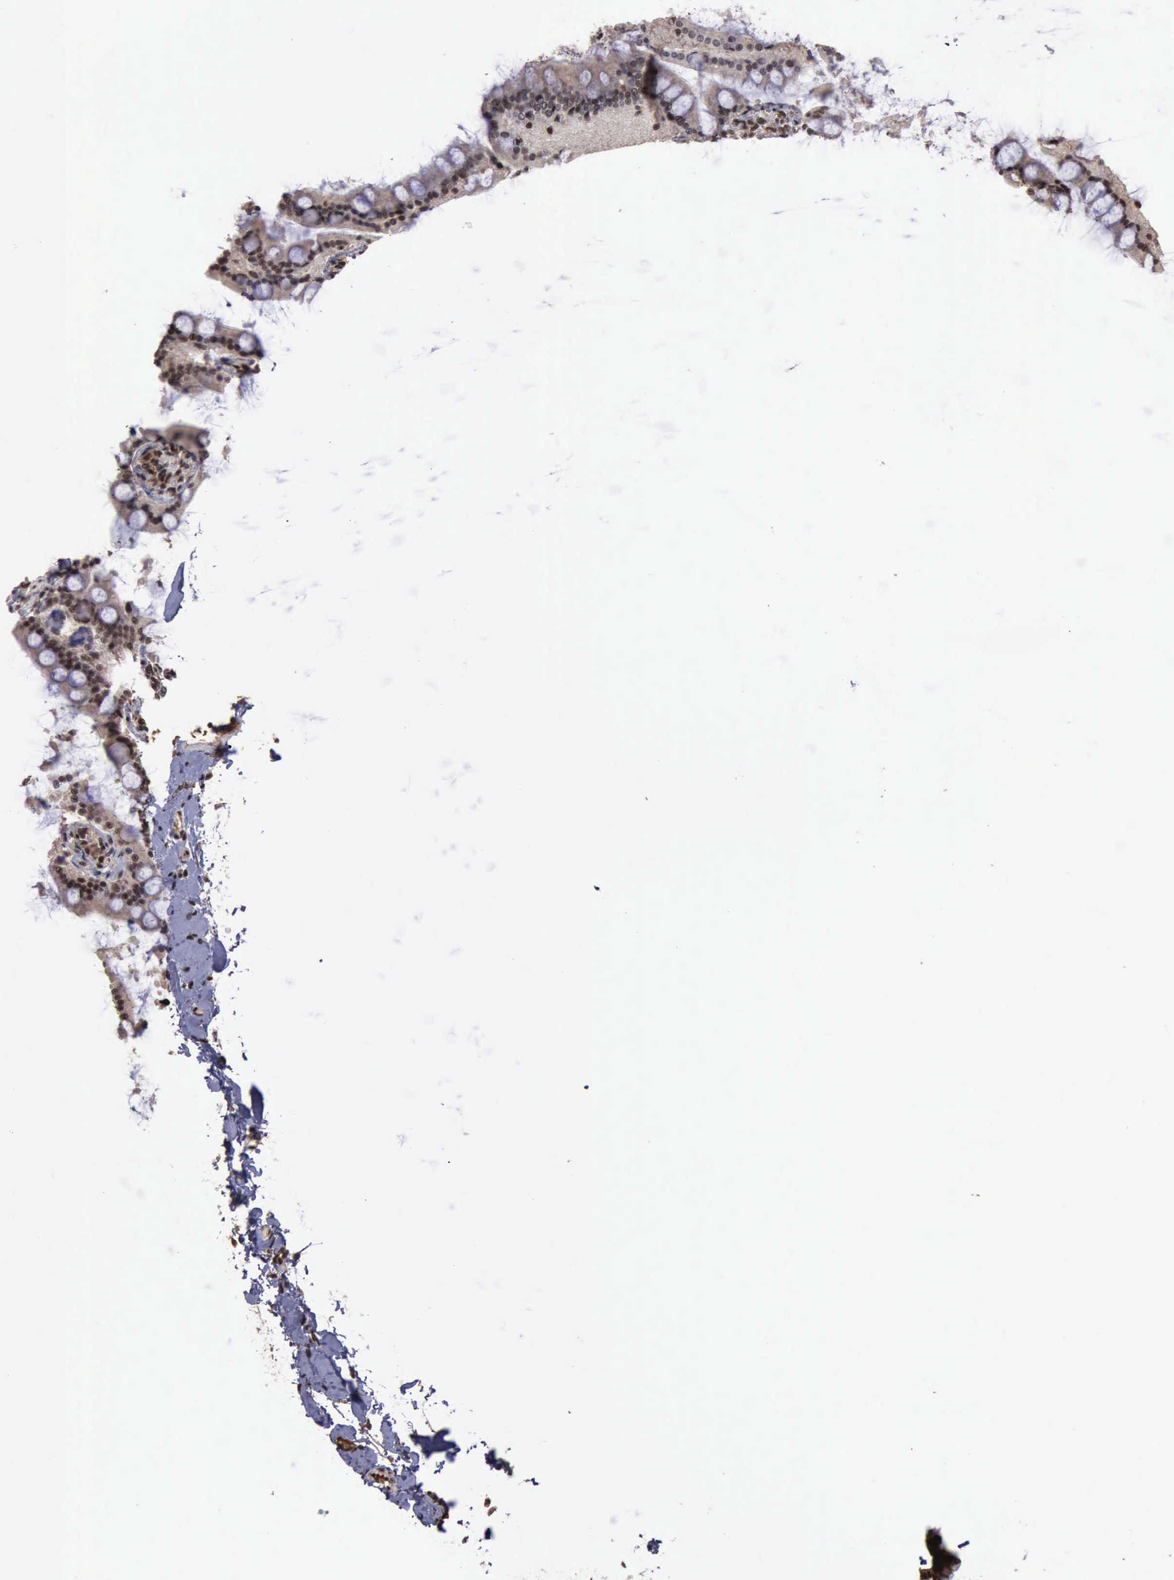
{"staining": {"intensity": "strong", "quantity": ">75%", "location": "cytoplasmic/membranous,nuclear"}, "tissue": "gallbladder", "cell_type": "Glandular cells", "image_type": "normal", "snomed": [{"axis": "morphology", "description": "Normal tissue, NOS"}, {"axis": "morphology", "description": "Inflammation, NOS"}, {"axis": "topography", "description": "Gallbladder"}], "caption": "Protein expression analysis of benign gallbladder shows strong cytoplasmic/membranous,nuclear positivity in approximately >75% of glandular cells.", "gene": "TRMT2A", "patient": {"sex": "male", "age": 66}}